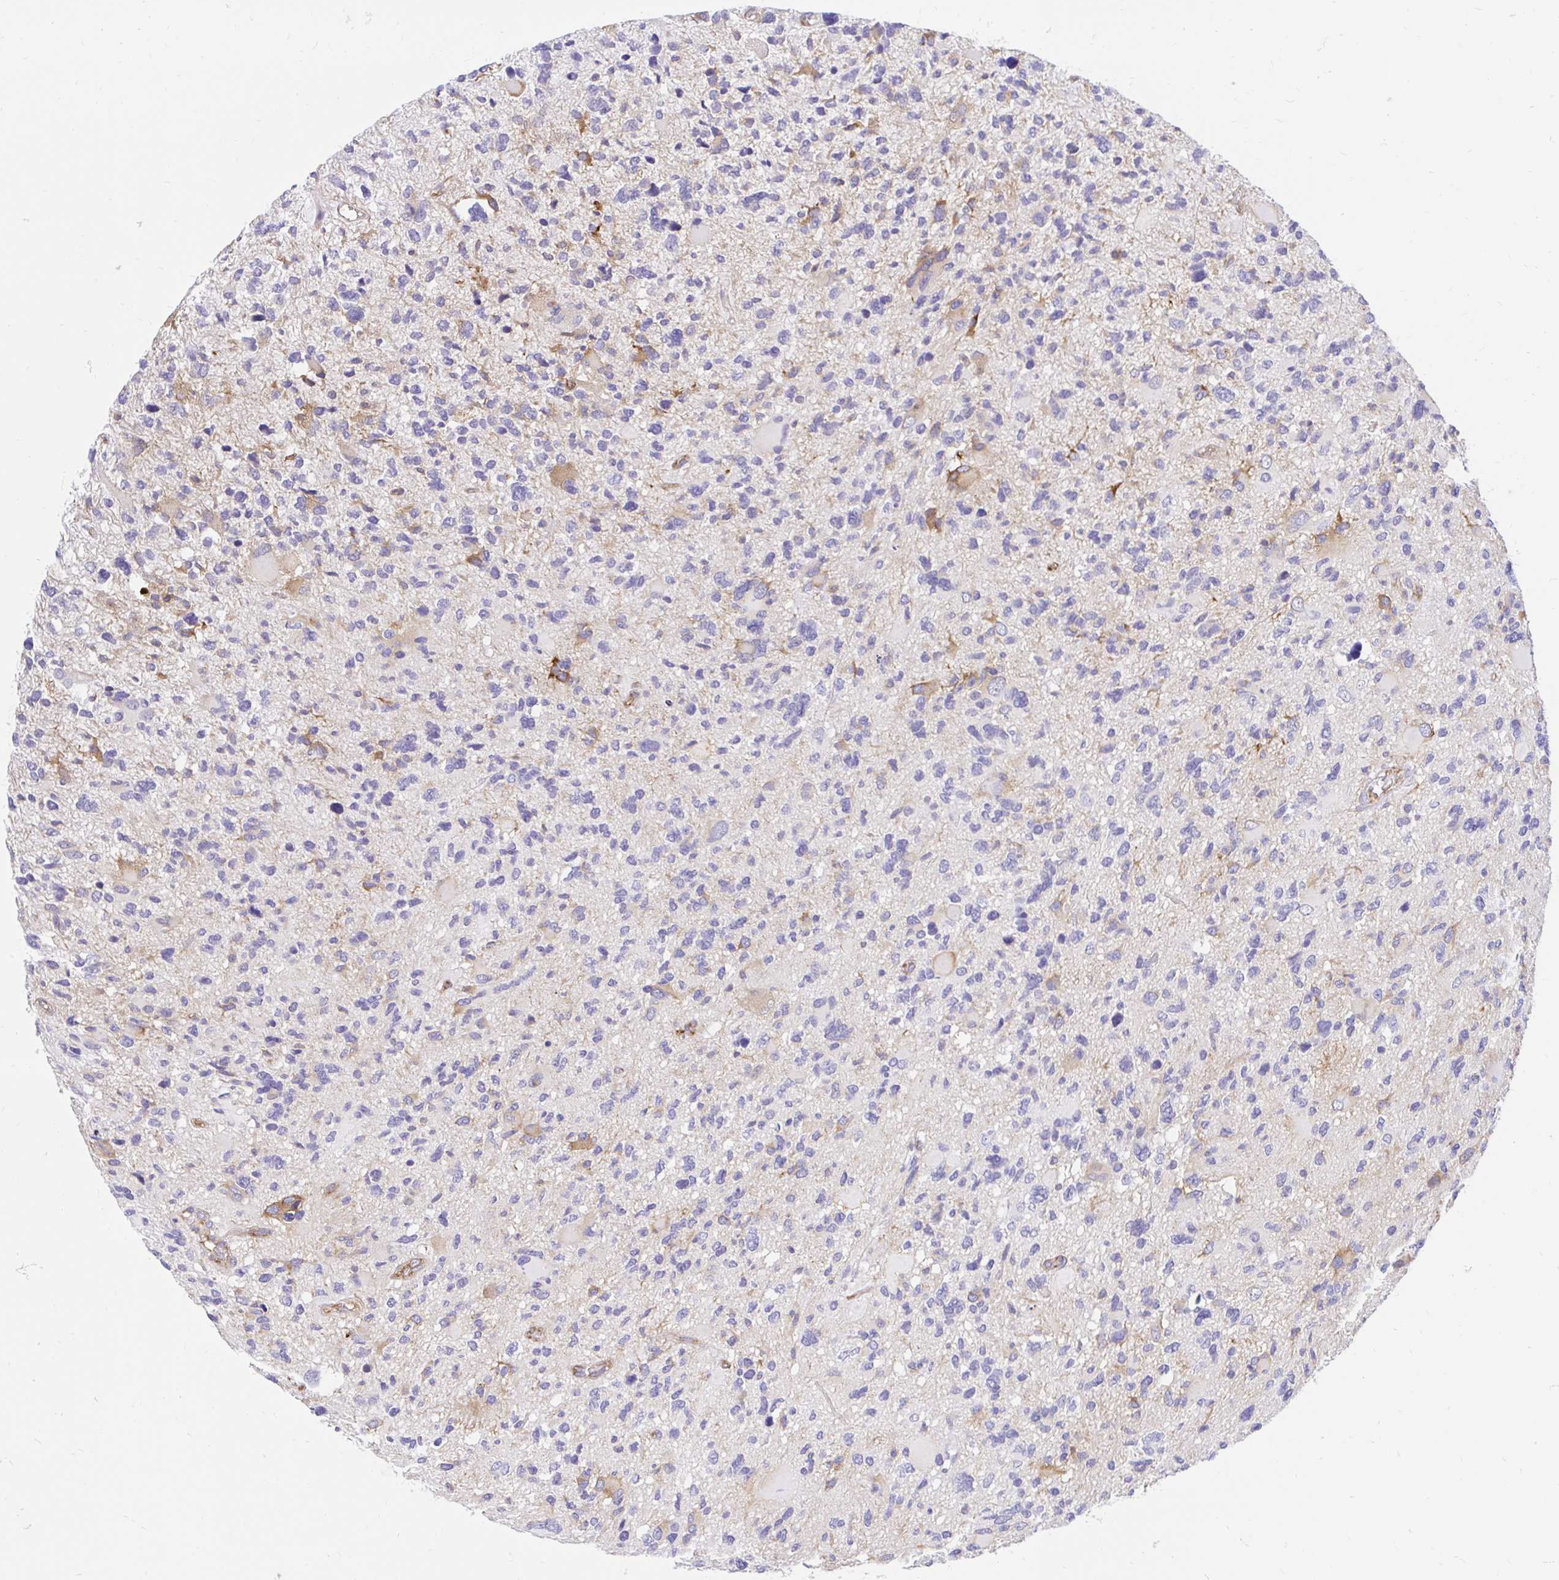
{"staining": {"intensity": "negative", "quantity": "none", "location": "none"}, "tissue": "glioma", "cell_type": "Tumor cells", "image_type": "cancer", "snomed": [{"axis": "morphology", "description": "Glioma, malignant, High grade"}, {"axis": "topography", "description": "Brain"}], "caption": "Image shows no protein positivity in tumor cells of malignant high-grade glioma tissue. The staining is performed using DAB (3,3'-diaminobenzidine) brown chromogen with nuclei counter-stained in using hematoxylin.", "gene": "ABCB10", "patient": {"sex": "female", "age": 11}}